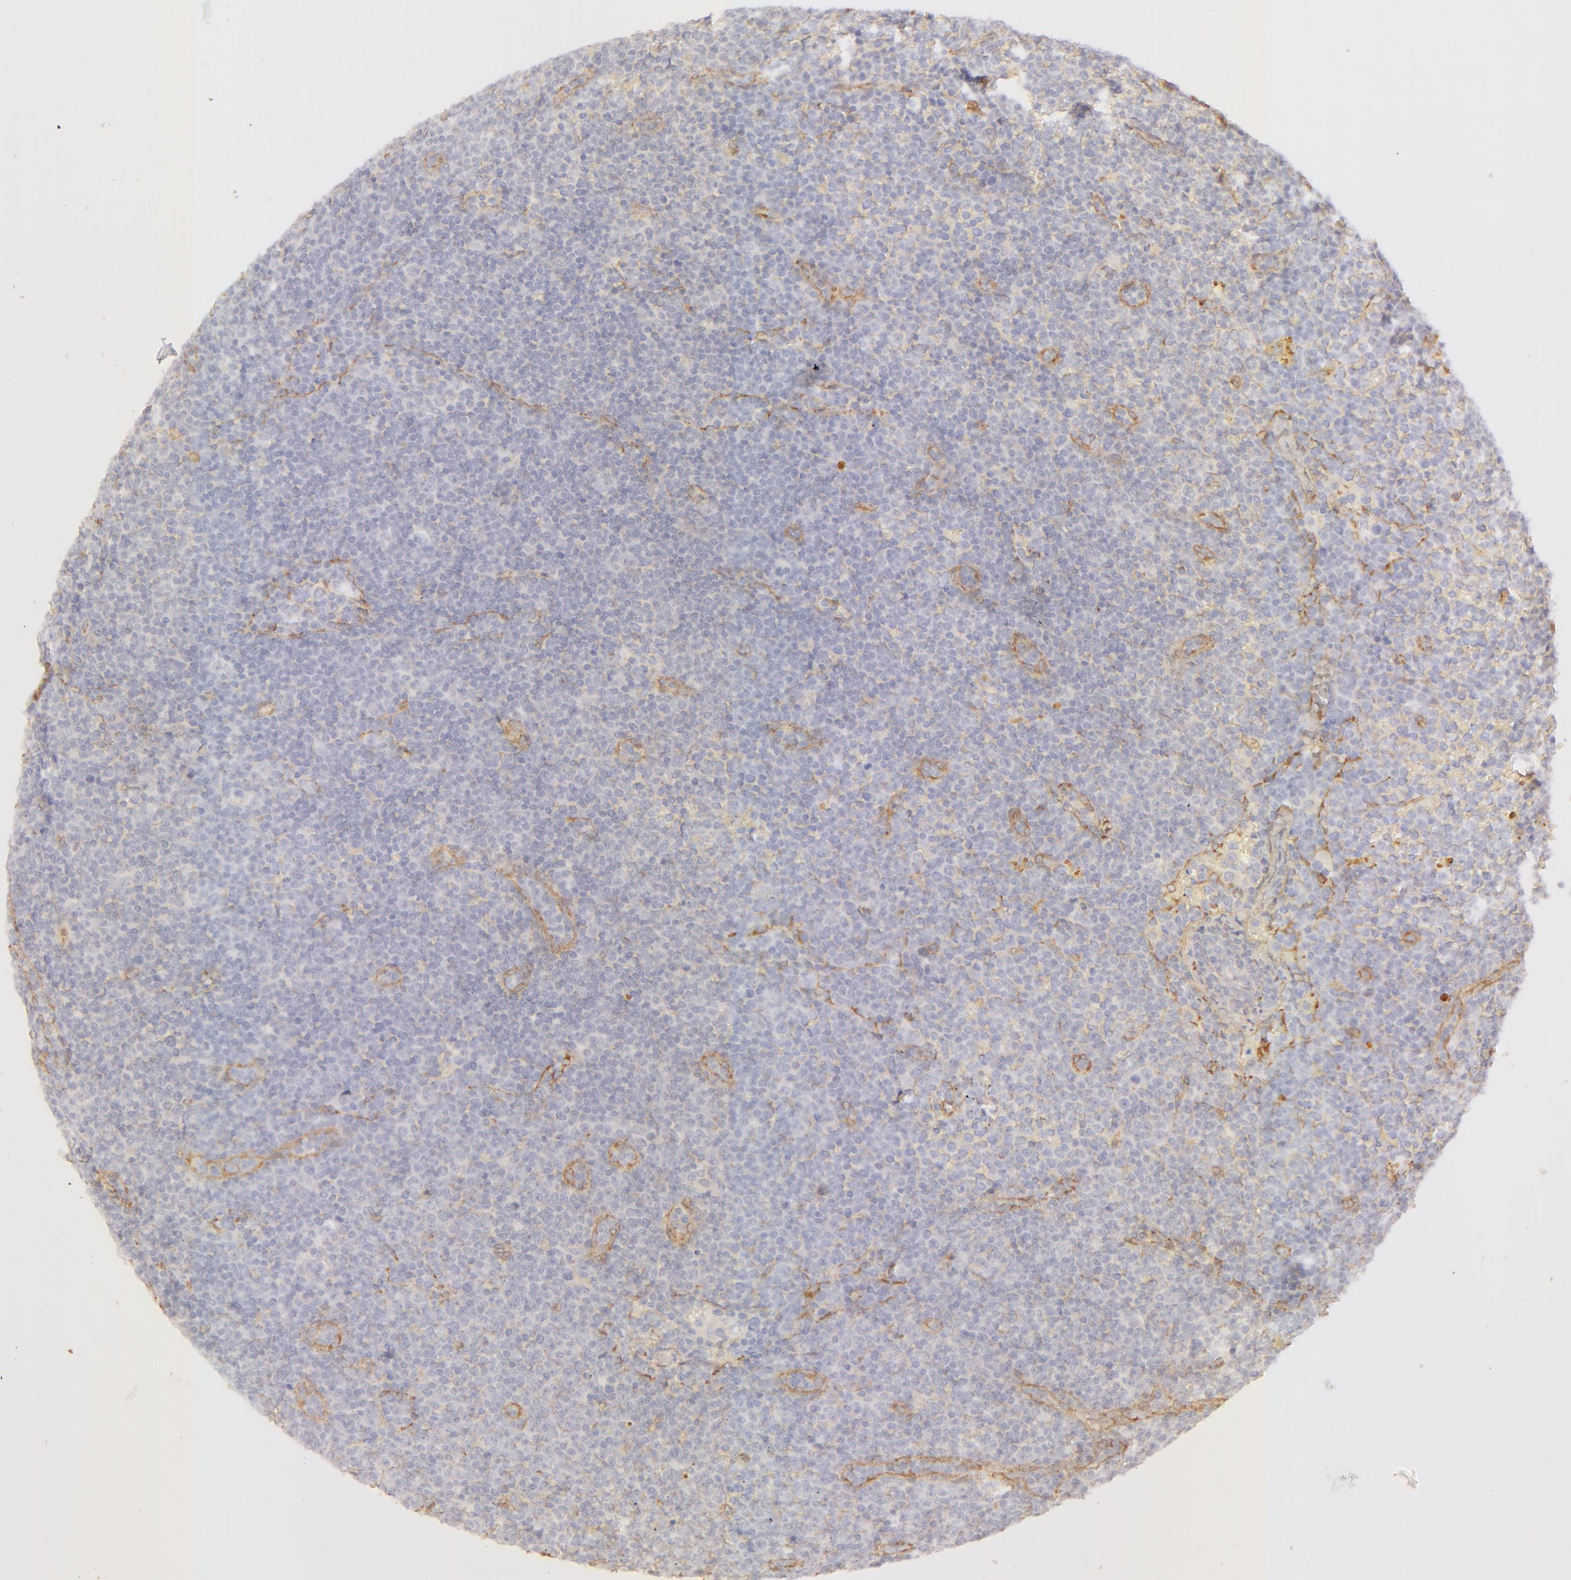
{"staining": {"intensity": "negative", "quantity": "none", "location": "none"}, "tissue": "lymphoma", "cell_type": "Tumor cells", "image_type": "cancer", "snomed": [{"axis": "morphology", "description": "Malignant lymphoma, non-Hodgkin's type, Low grade"}, {"axis": "topography", "description": "Lymph node"}], "caption": "Lymphoma was stained to show a protein in brown. There is no significant expression in tumor cells.", "gene": "COL4A1", "patient": {"sex": "male", "age": 50}}